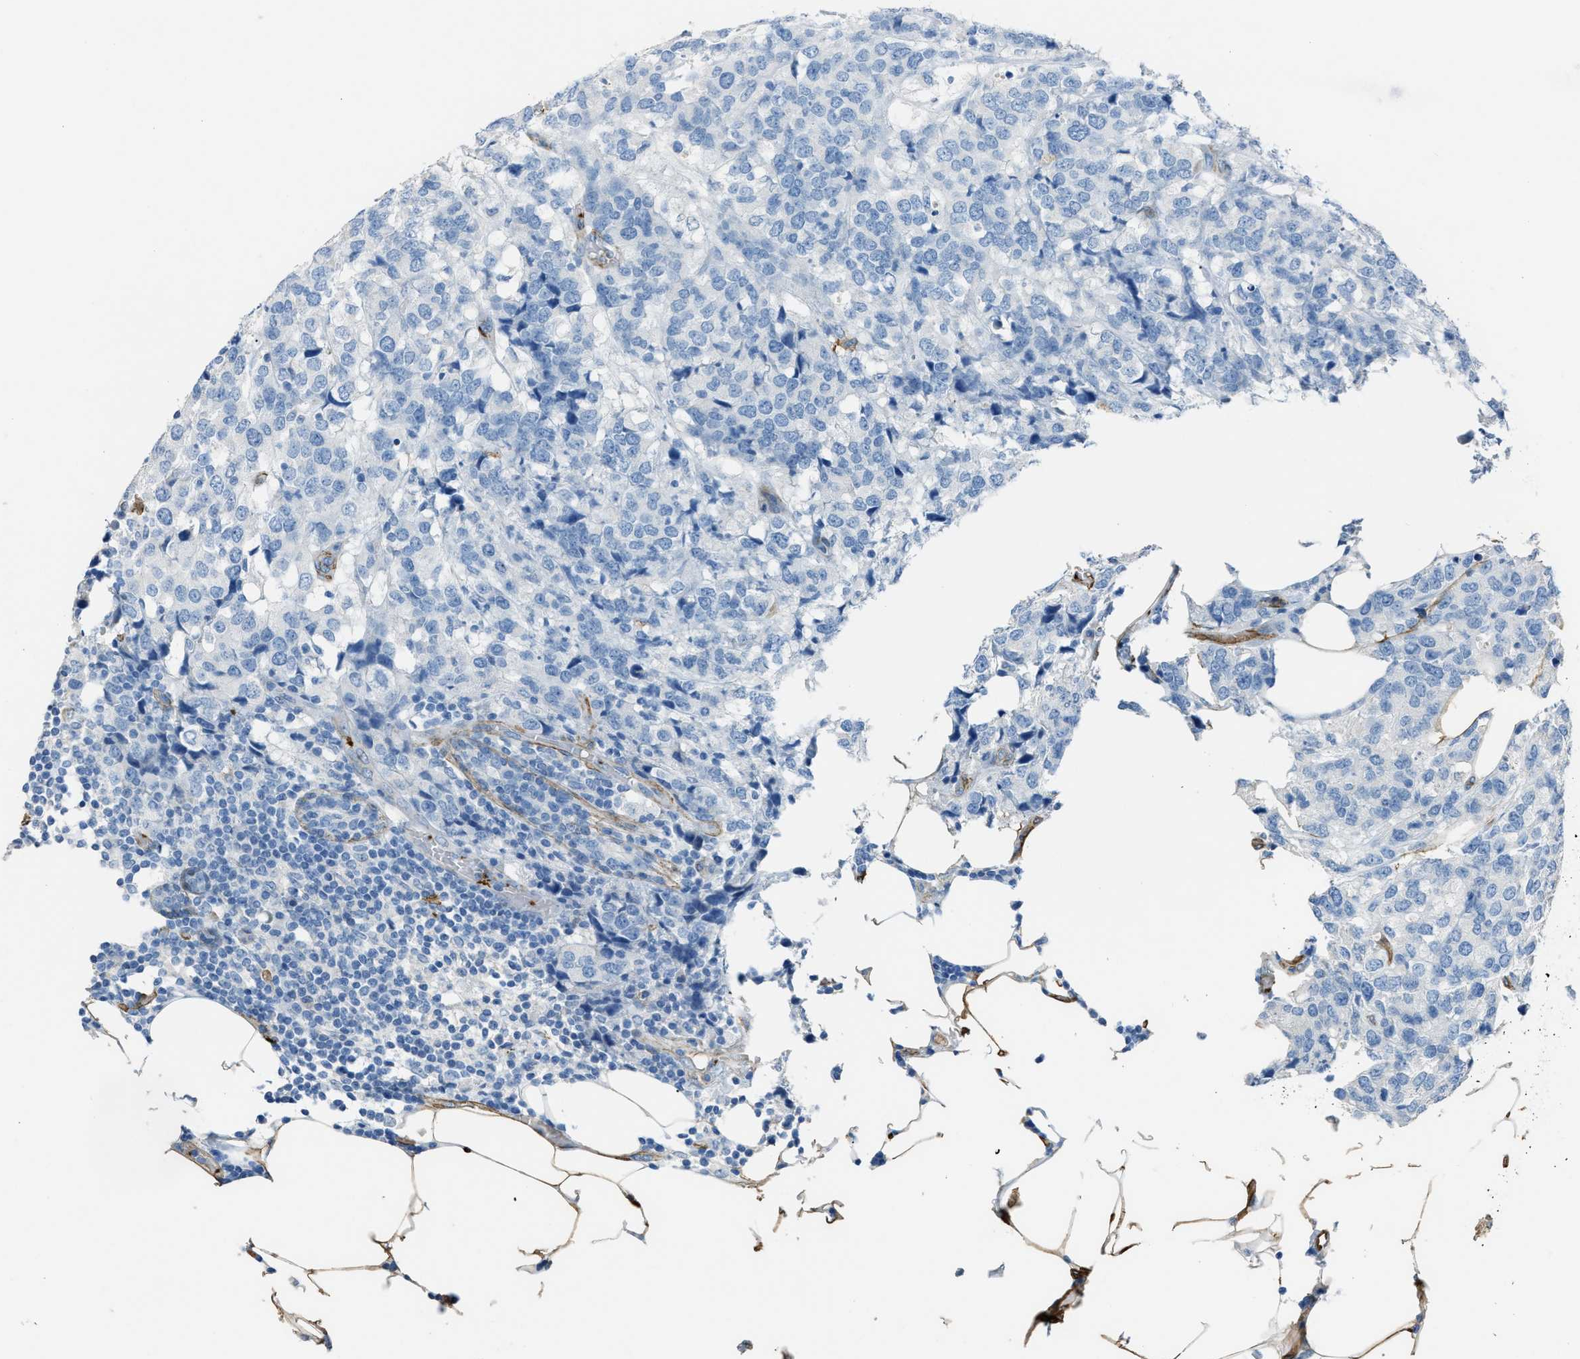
{"staining": {"intensity": "negative", "quantity": "none", "location": "none"}, "tissue": "breast cancer", "cell_type": "Tumor cells", "image_type": "cancer", "snomed": [{"axis": "morphology", "description": "Lobular carcinoma"}, {"axis": "topography", "description": "Breast"}], "caption": "Immunohistochemistry (IHC) micrograph of breast lobular carcinoma stained for a protein (brown), which demonstrates no positivity in tumor cells. (Brightfield microscopy of DAB immunohistochemistry at high magnification).", "gene": "SLC22A15", "patient": {"sex": "female", "age": 59}}